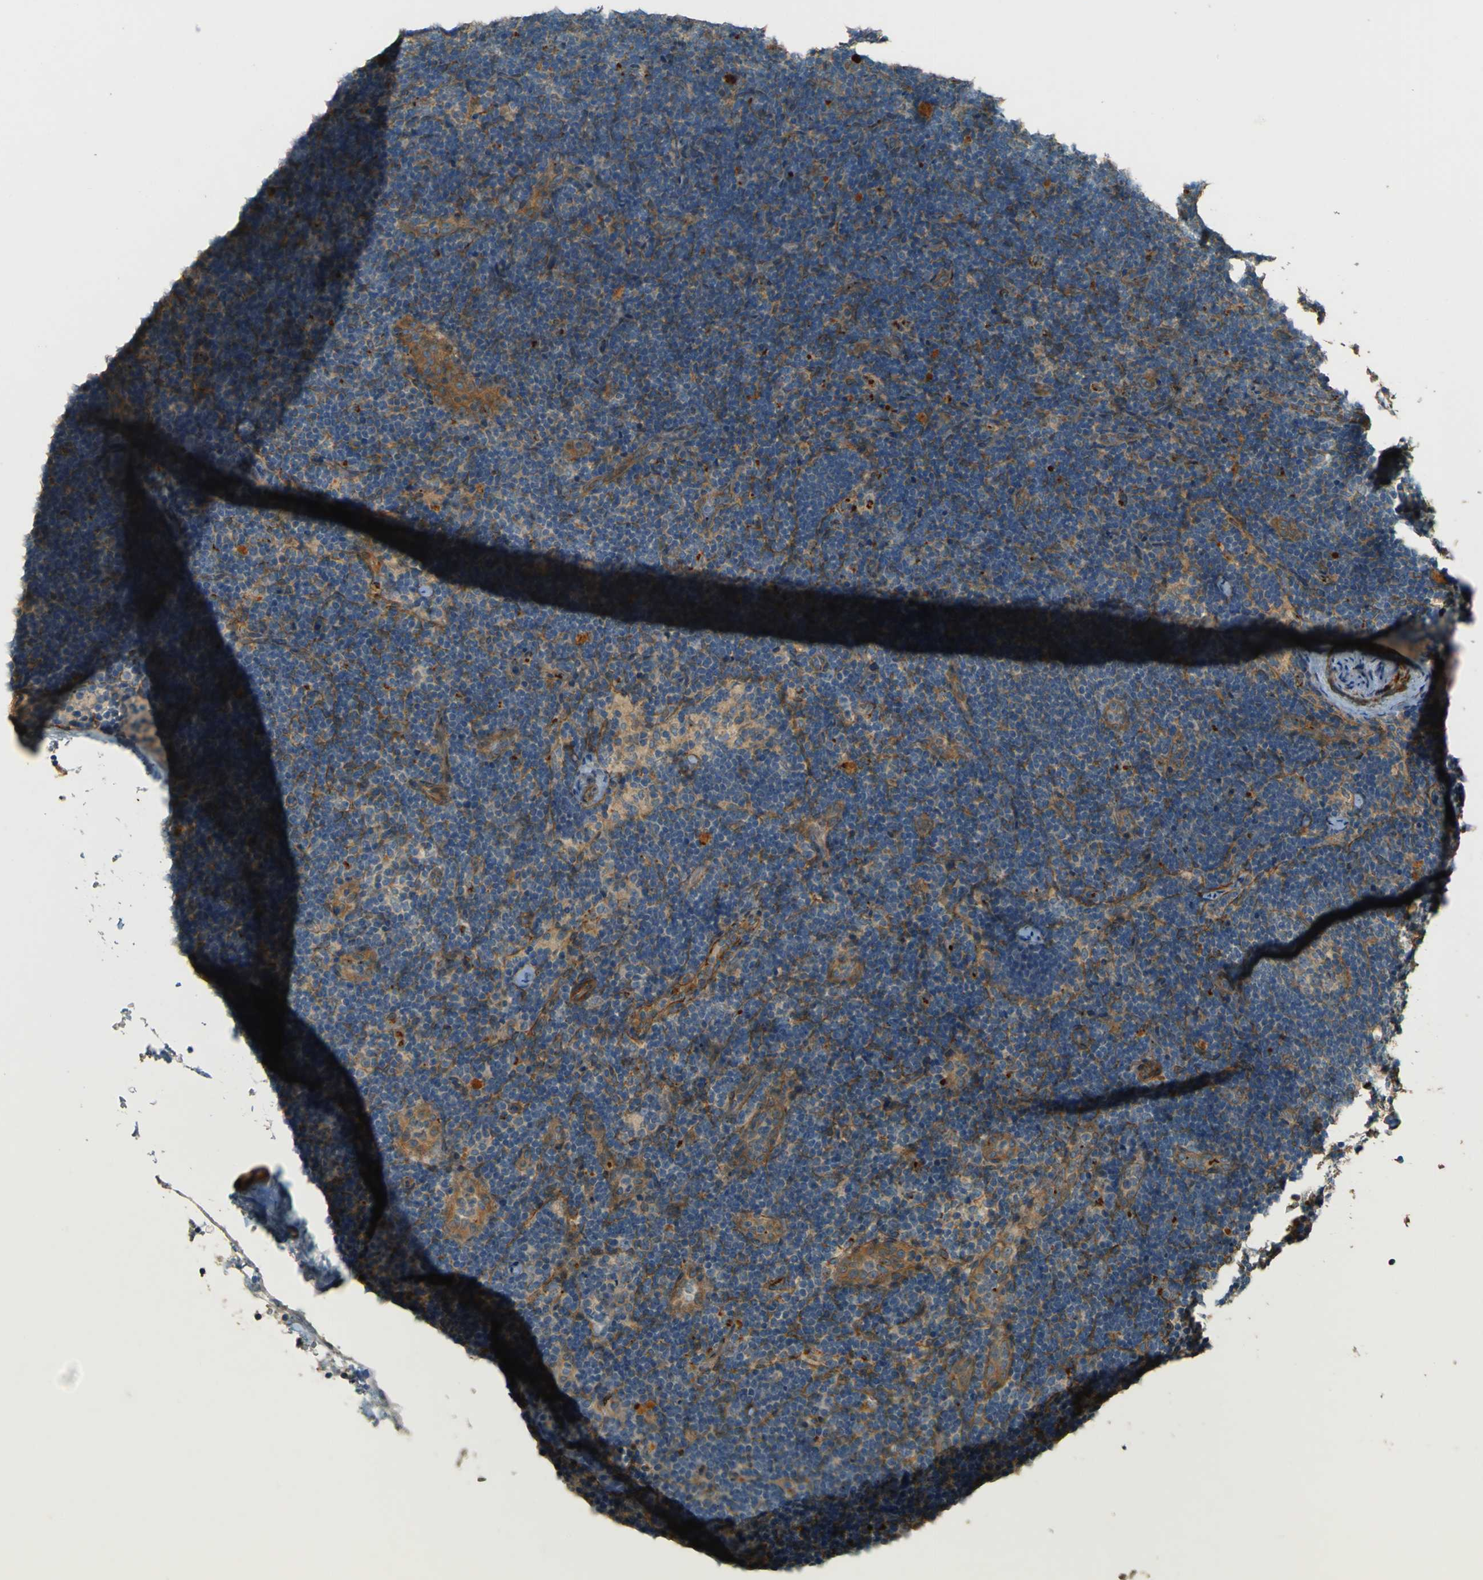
{"staining": {"intensity": "weak", "quantity": "<25%", "location": "cytoplasmic/membranous"}, "tissue": "lymph node", "cell_type": "Germinal center cells", "image_type": "normal", "snomed": [{"axis": "morphology", "description": "Normal tissue, NOS"}, {"axis": "topography", "description": "Lymph node"}], "caption": "Immunohistochemistry (IHC) photomicrograph of unremarkable lymph node: human lymph node stained with DAB (3,3'-diaminobenzidine) exhibits no significant protein expression in germinal center cells. Brightfield microscopy of immunohistochemistry (IHC) stained with DAB (3,3'-diaminobenzidine) (brown) and hematoxylin (blue), captured at high magnification.", "gene": "NEXN", "patient": {"sex": "female", "age": 14}}